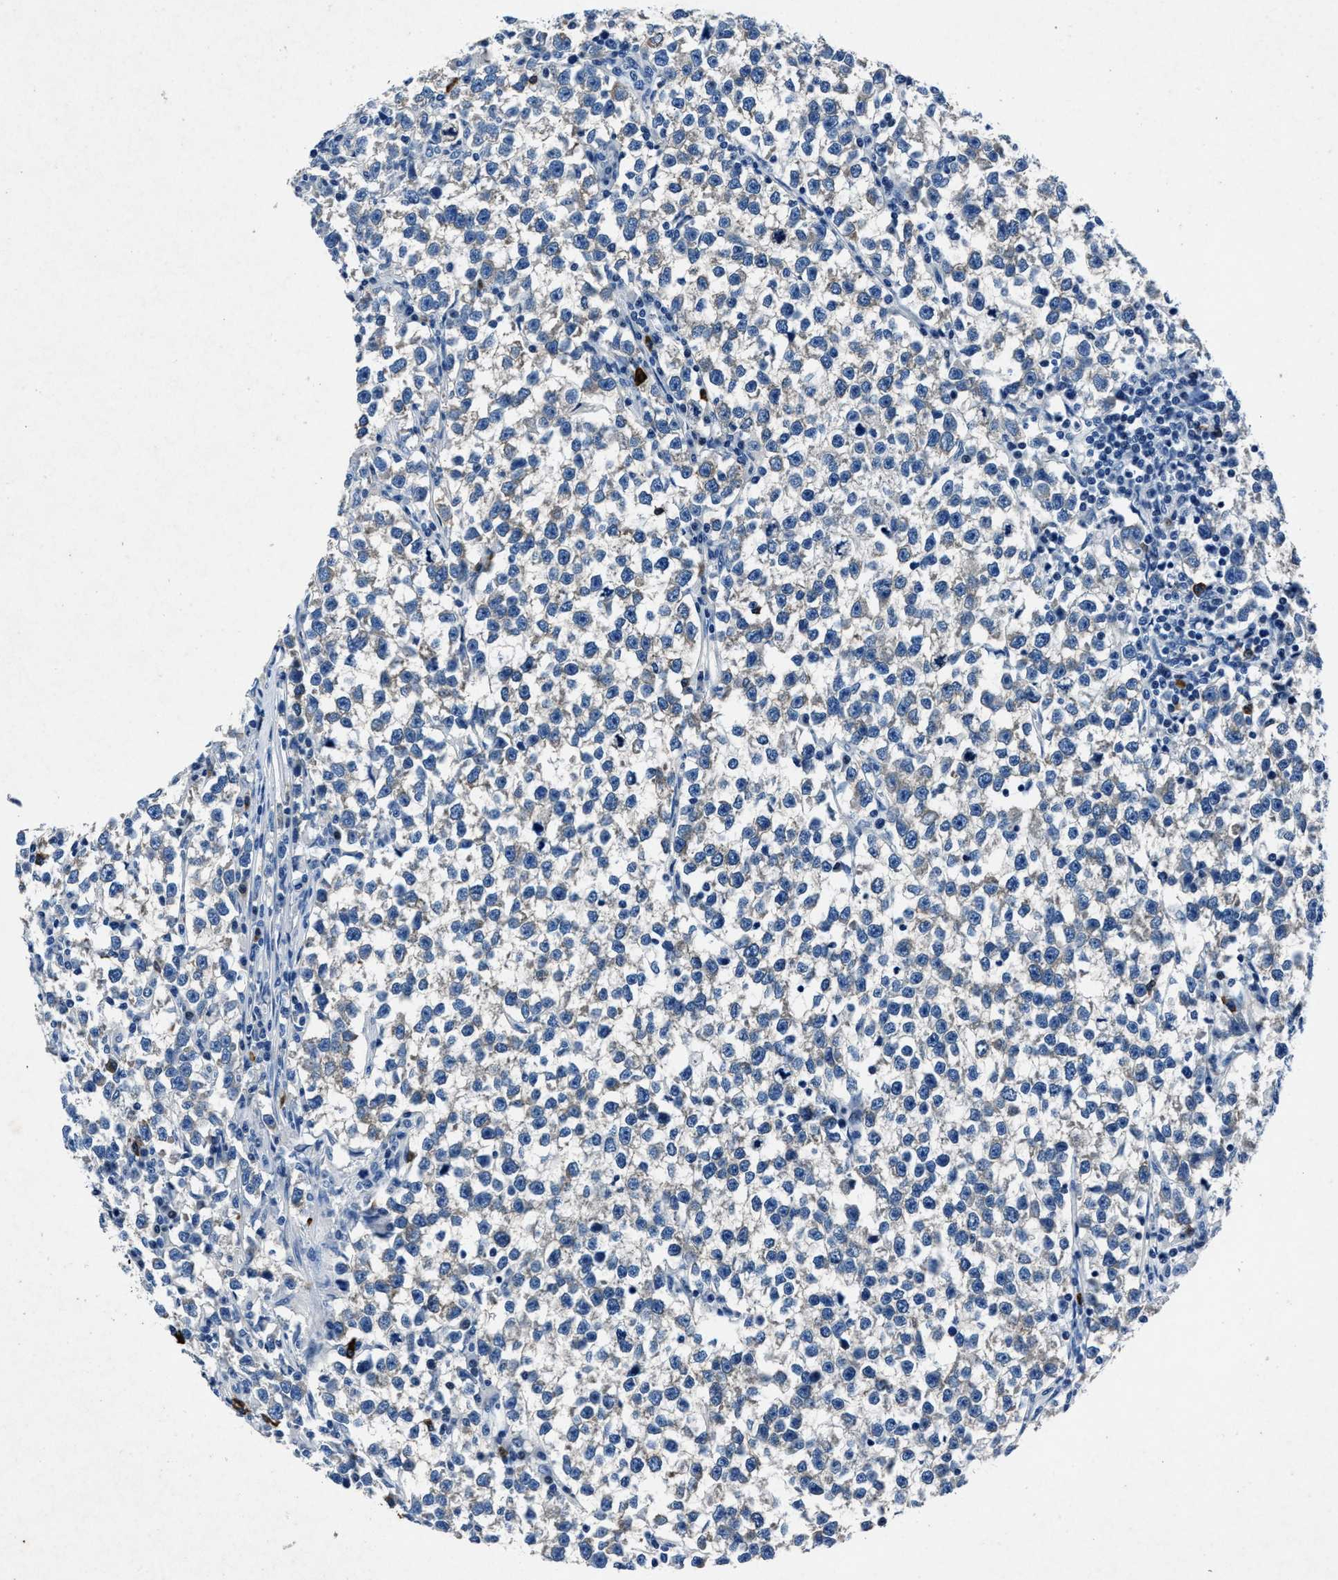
{"staining": {"intensity": "negative", "quantity": "none", "location": "none"}, "tissue": "testis cancer", "cell_type": "Tumor cells", "image_type": "cancer", "snomed": [{"axis": "morphology", "description": "Normal tissue, NOS"}, {"axis": "morphology", "description": "Seminoma, NOS"}, {"axis": "topography", "description": "Testis"}], "caption": "Immunohistochemical staining of human seminoma (testis) demonstrates no significant positivity in tumor cells.", "gene": "NACAD", "patient": {"sex": "male", "age": 43}}